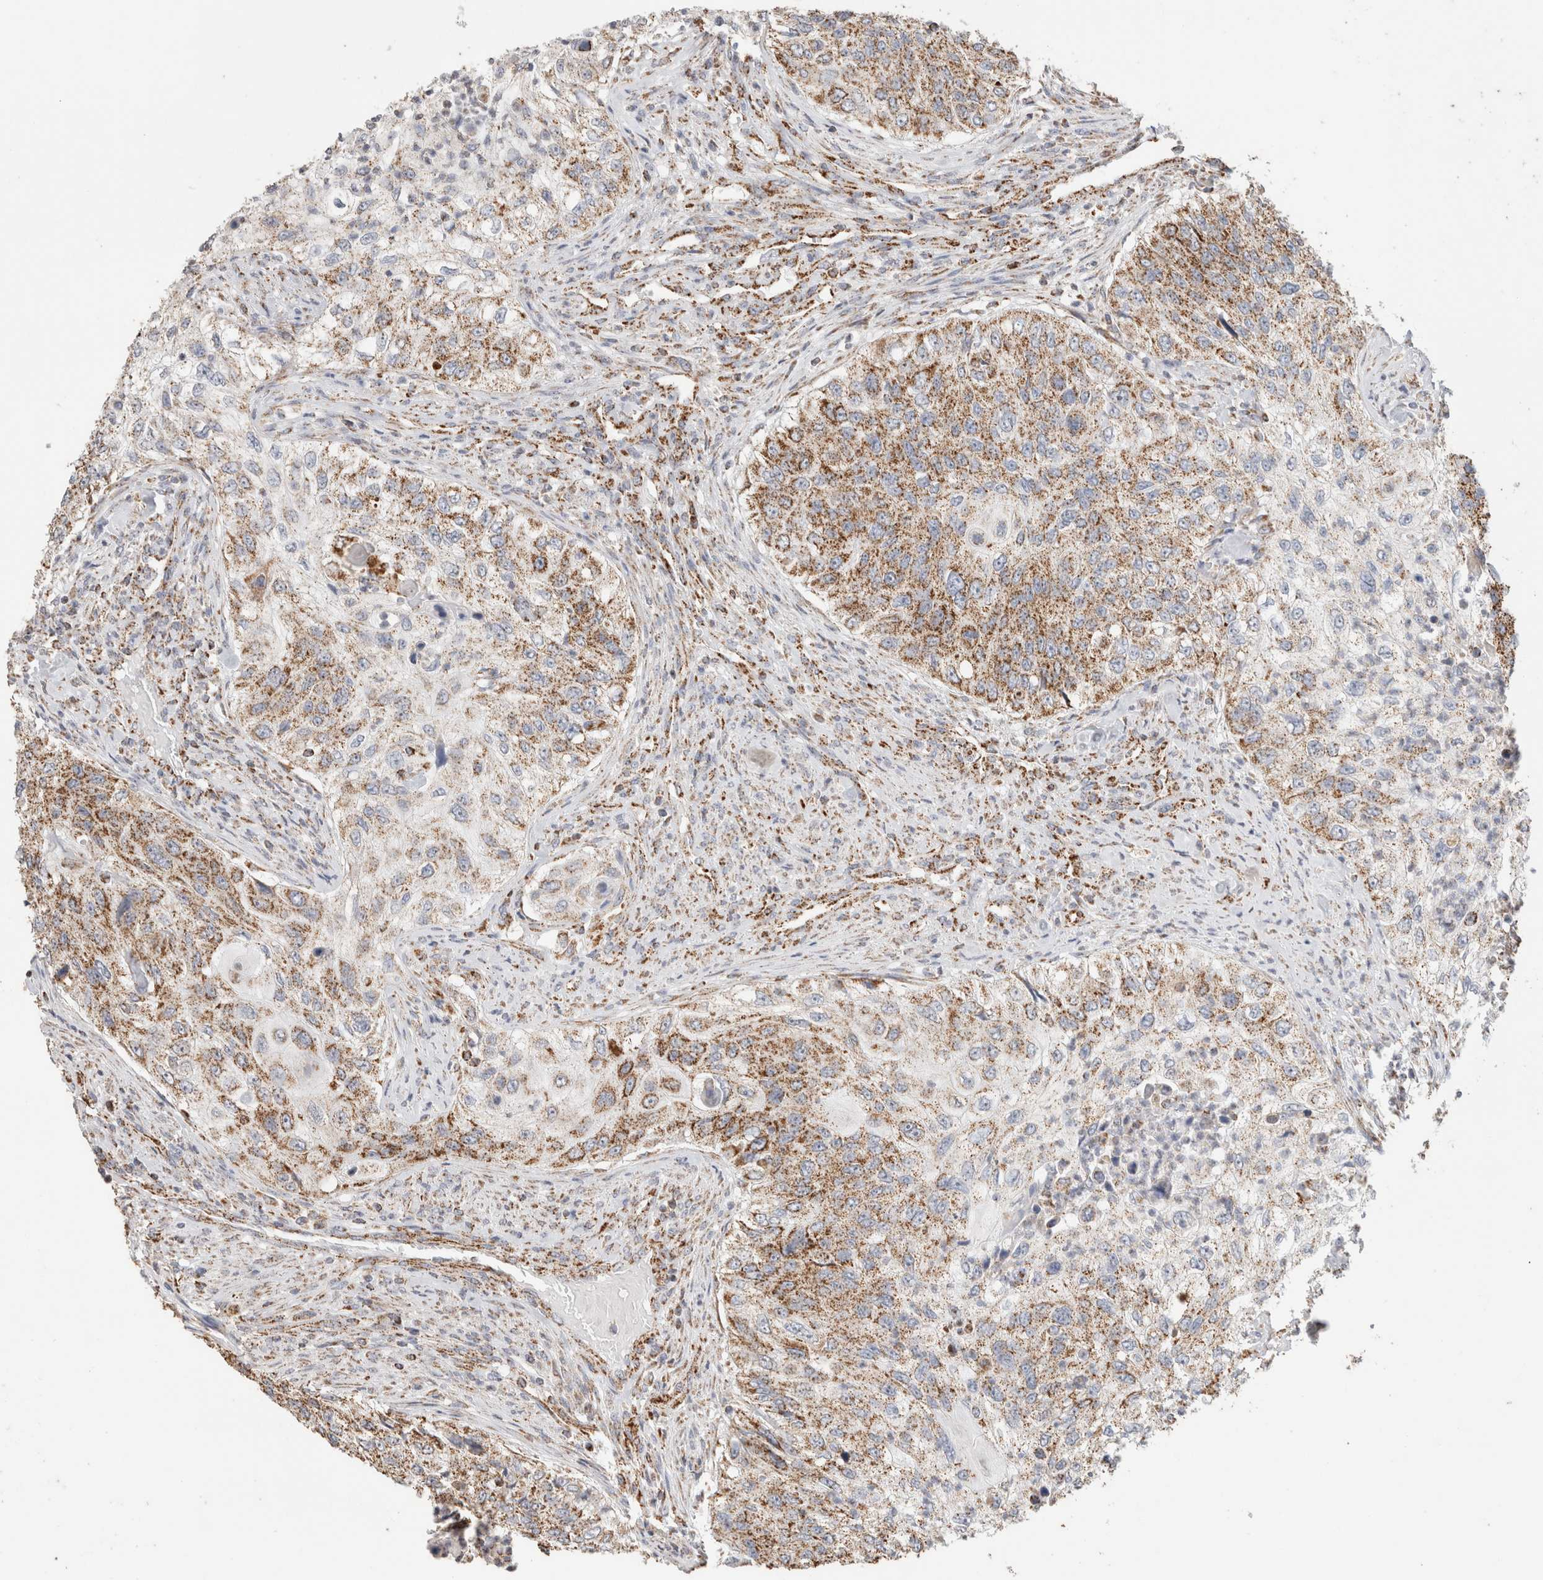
{"staining": {"intensity": "moderate", "quantity": ">75%", "location": "cytoplasmic/membranous"}, "tissue": "urothelial cancer", "cell_type": "Tumor cells", "image_type": "cancer", "snomed": [{"axis": "morphology", "description": "Urothelial carcinoma, High grade"}, {"axis": "topography", "description": "Urinary bladder"}], "caption": "A histopathology image of urothelial cancer stained for a protein displays moderate cytoplasmic/membranous brown staining in tumor cells.", "gene": "C1QBP", "patient": {"sex": "female", "age": 60}}